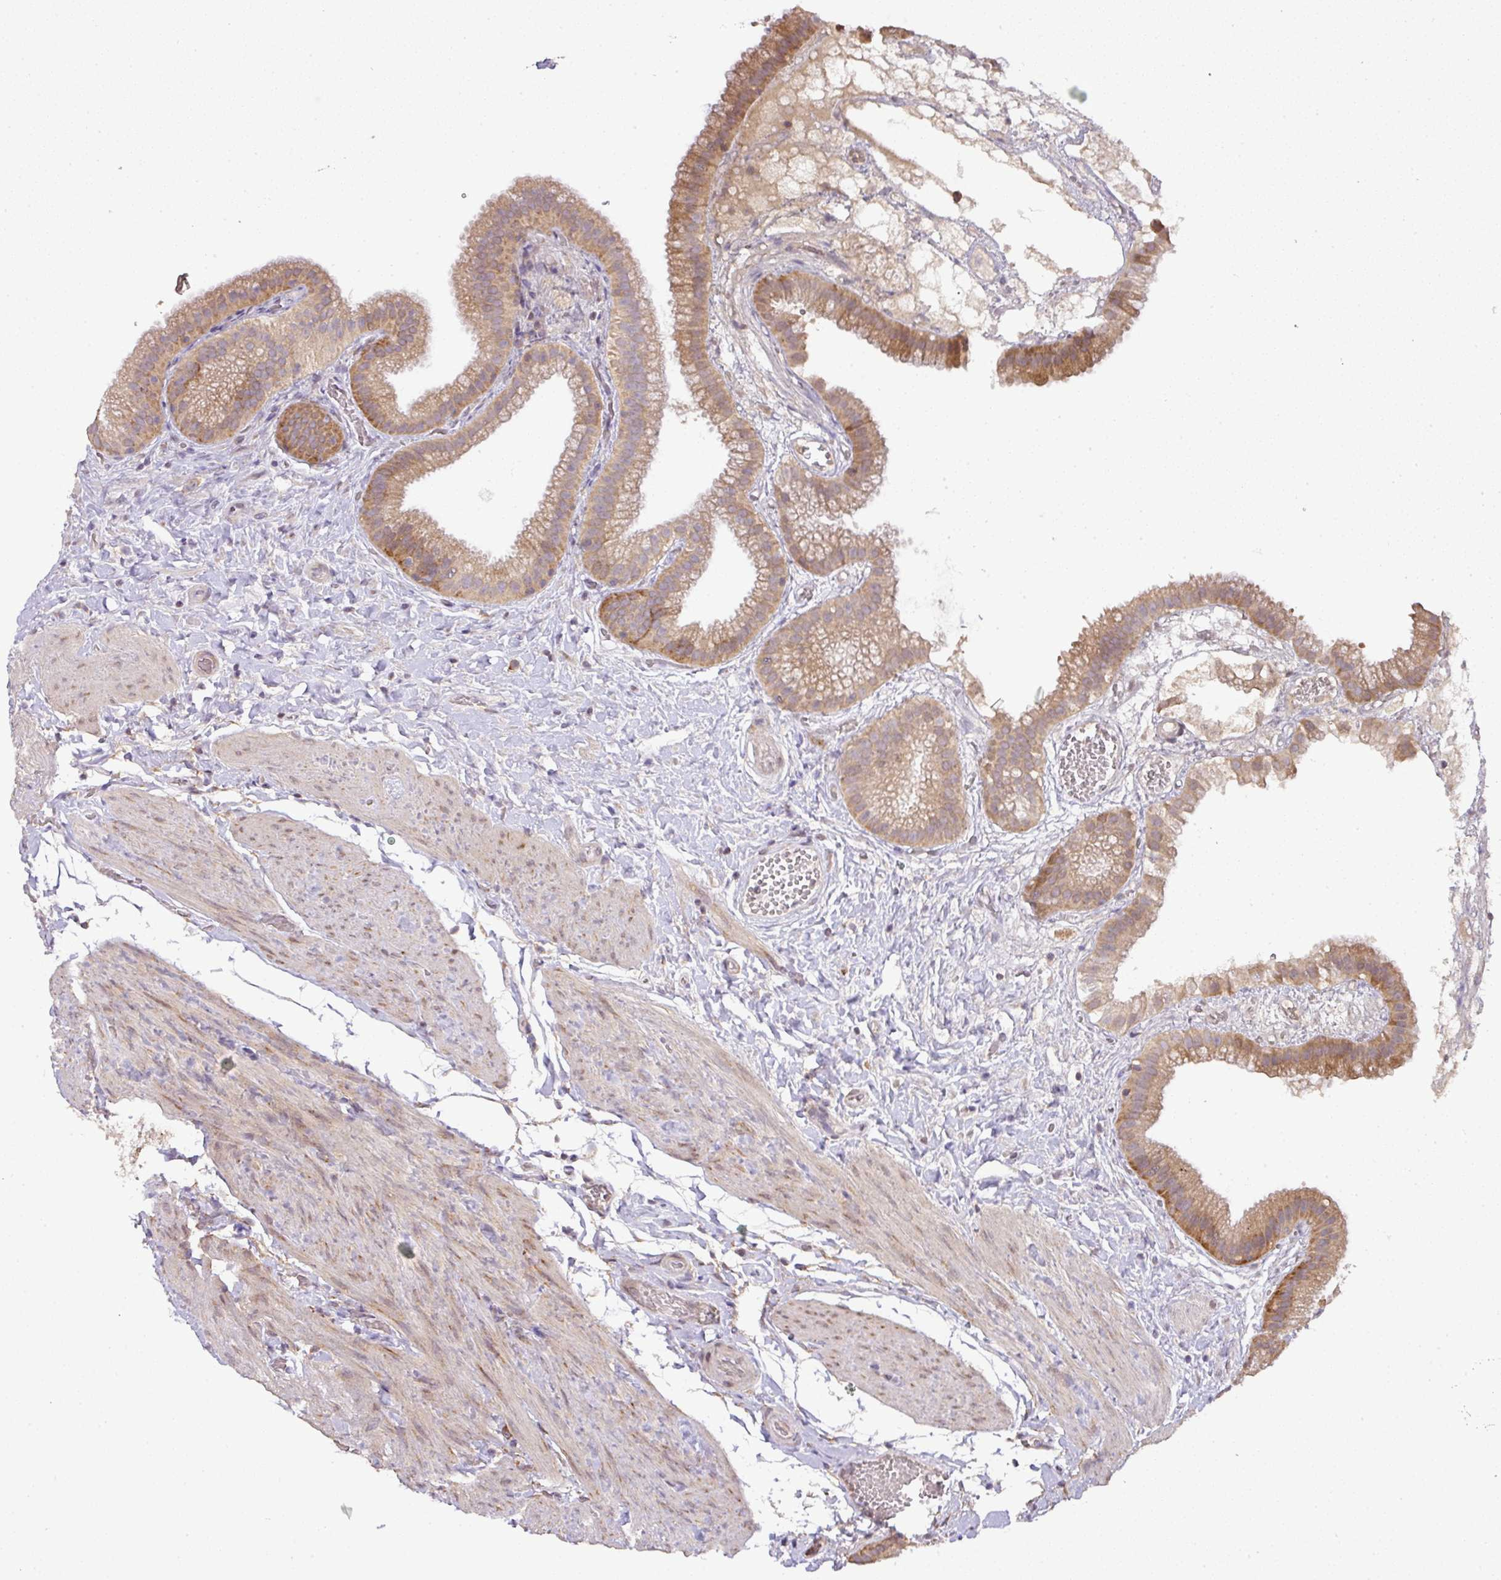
{"staining": {"intensity": "moderate", "quantity": ">75%", "location": "cytoplasmic/membranous"}, "tissue": "gallbladder", "cell_type": "Glandular cells", "image_type": "normal", "snomed": [{"axis": "morphology", "description": "Normal tissue, NOS"}, {"axis": "topography", "description": "Gallbladder"}], "caption": "This micrograph shows IHC staining of normal gallbladder, with medium moderate cytoplasmic/membranous expression in approximately >75% of glandular cells.", "gene": "GALP", "patient": {"sex": "female", "age": 63}}